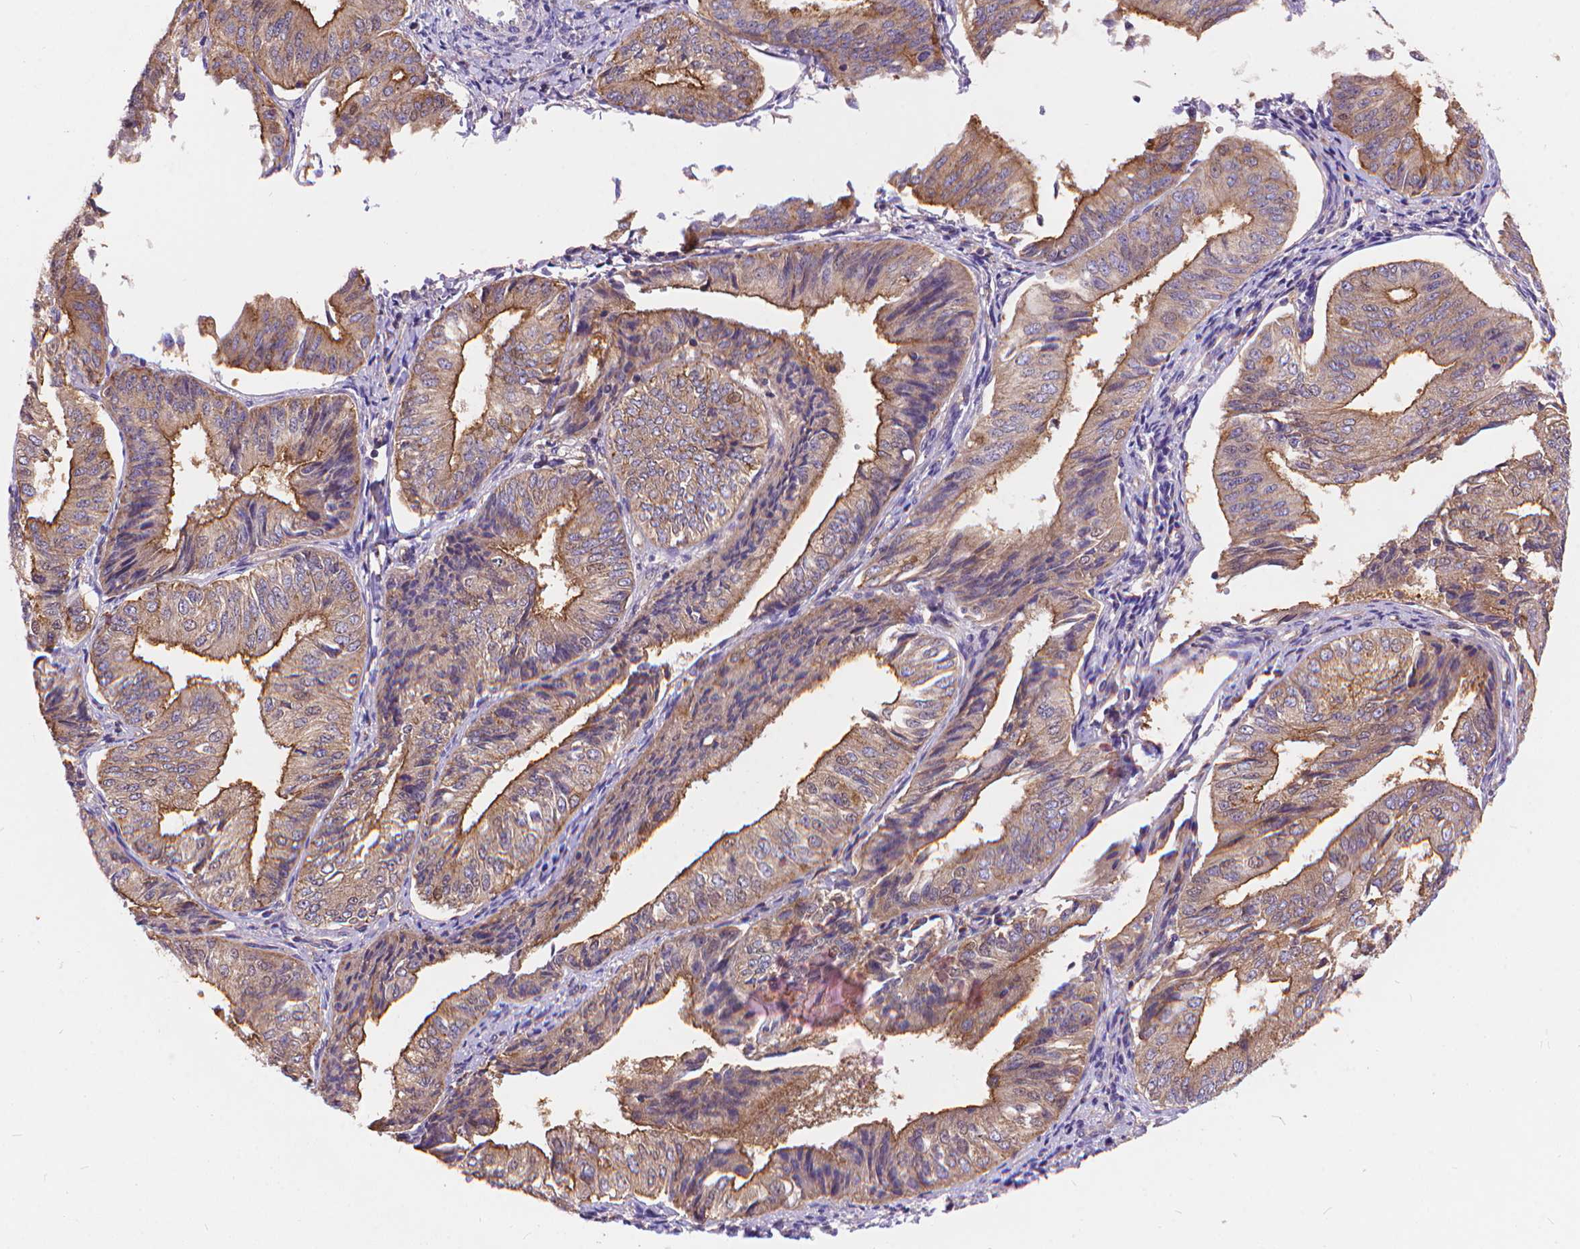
{"staining": {"intensity": "strong", "quantity": "<25%", "location": "cytoplasmic/membranous"}, "tissue": "endometrial cancer", "cell_type": "Tumor cells", "image_type": "cancer", "snomed": [{"axis": "morphology", "description": "Adenocarcinoma, NOS"}, {"axis": "topography", "description": "Endometrium"}], "caption": "Brown immunohistochemical staining in endometrial cancer (adenocarcinoma) reveals strong cytoplasmic/membranous positivity in approximately <25% of tumor cells. The protein of interest is stained brown, and the nuclei are stained in blue (DAB (3,3'-diaminobenzidine) IHC with brightfield microscopy, high magnification).", "gene": "ARAP1", "patient": {"sex": "female", "age": 58}}